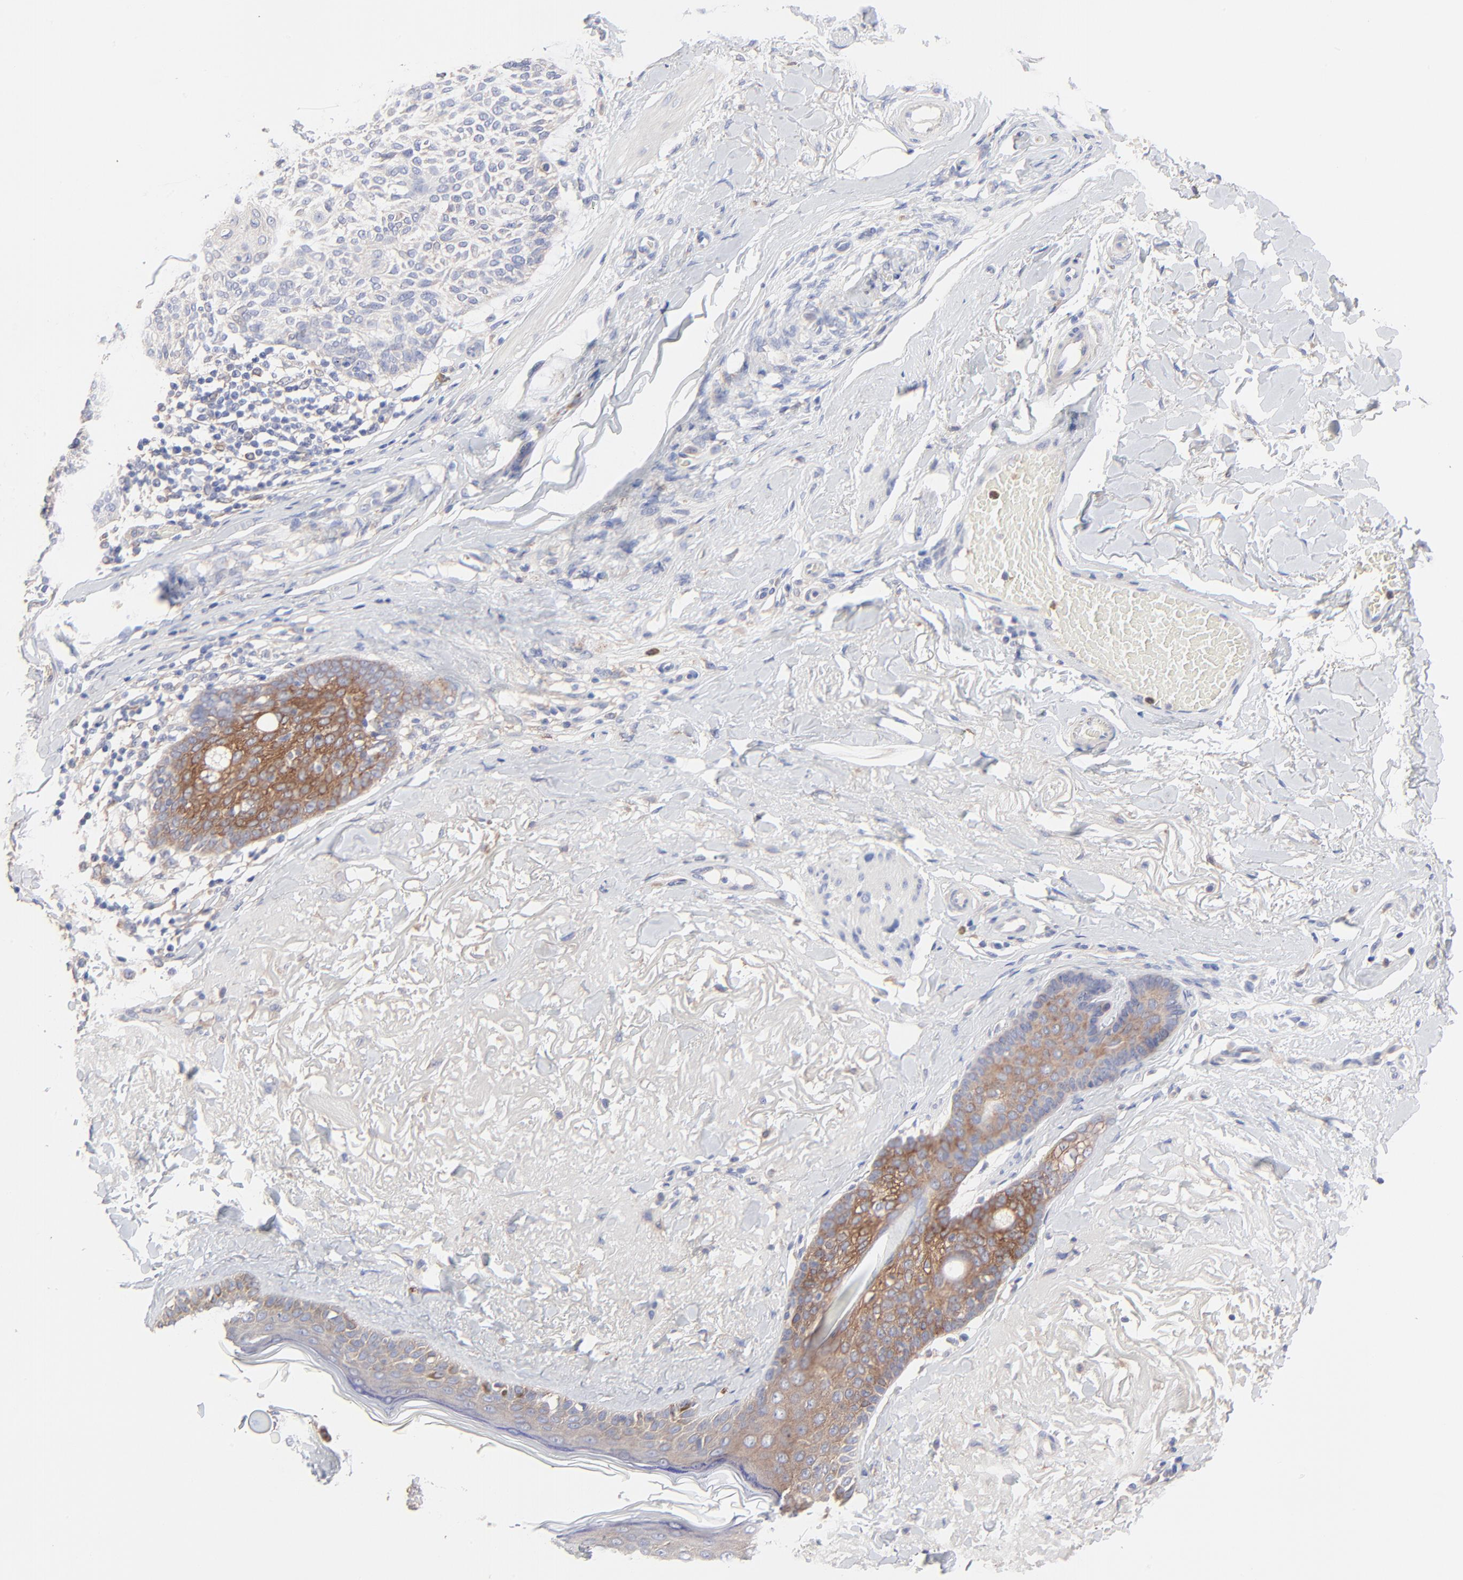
{"staining": {"intensity": "negative", "quantity": "none", "location": "none"}, "tissue": "skin cancer", "cell_type": "Tumor cells", "image_type": "cancer", "snomed": [{"axis": "morphology", "description": "Normal tissue, NOS"}, {"axis": "morphology", "description": "Basal cell carcinoma"}, {"axis": "topography", "description": "Skin"}], "caption": "Human basal cell carcinoma (skin) stained for a protein using IHC reveals no expression in tumor cells.", "gene": "PPFIBP2", "patient": {"sex": "female", "age": 70}}